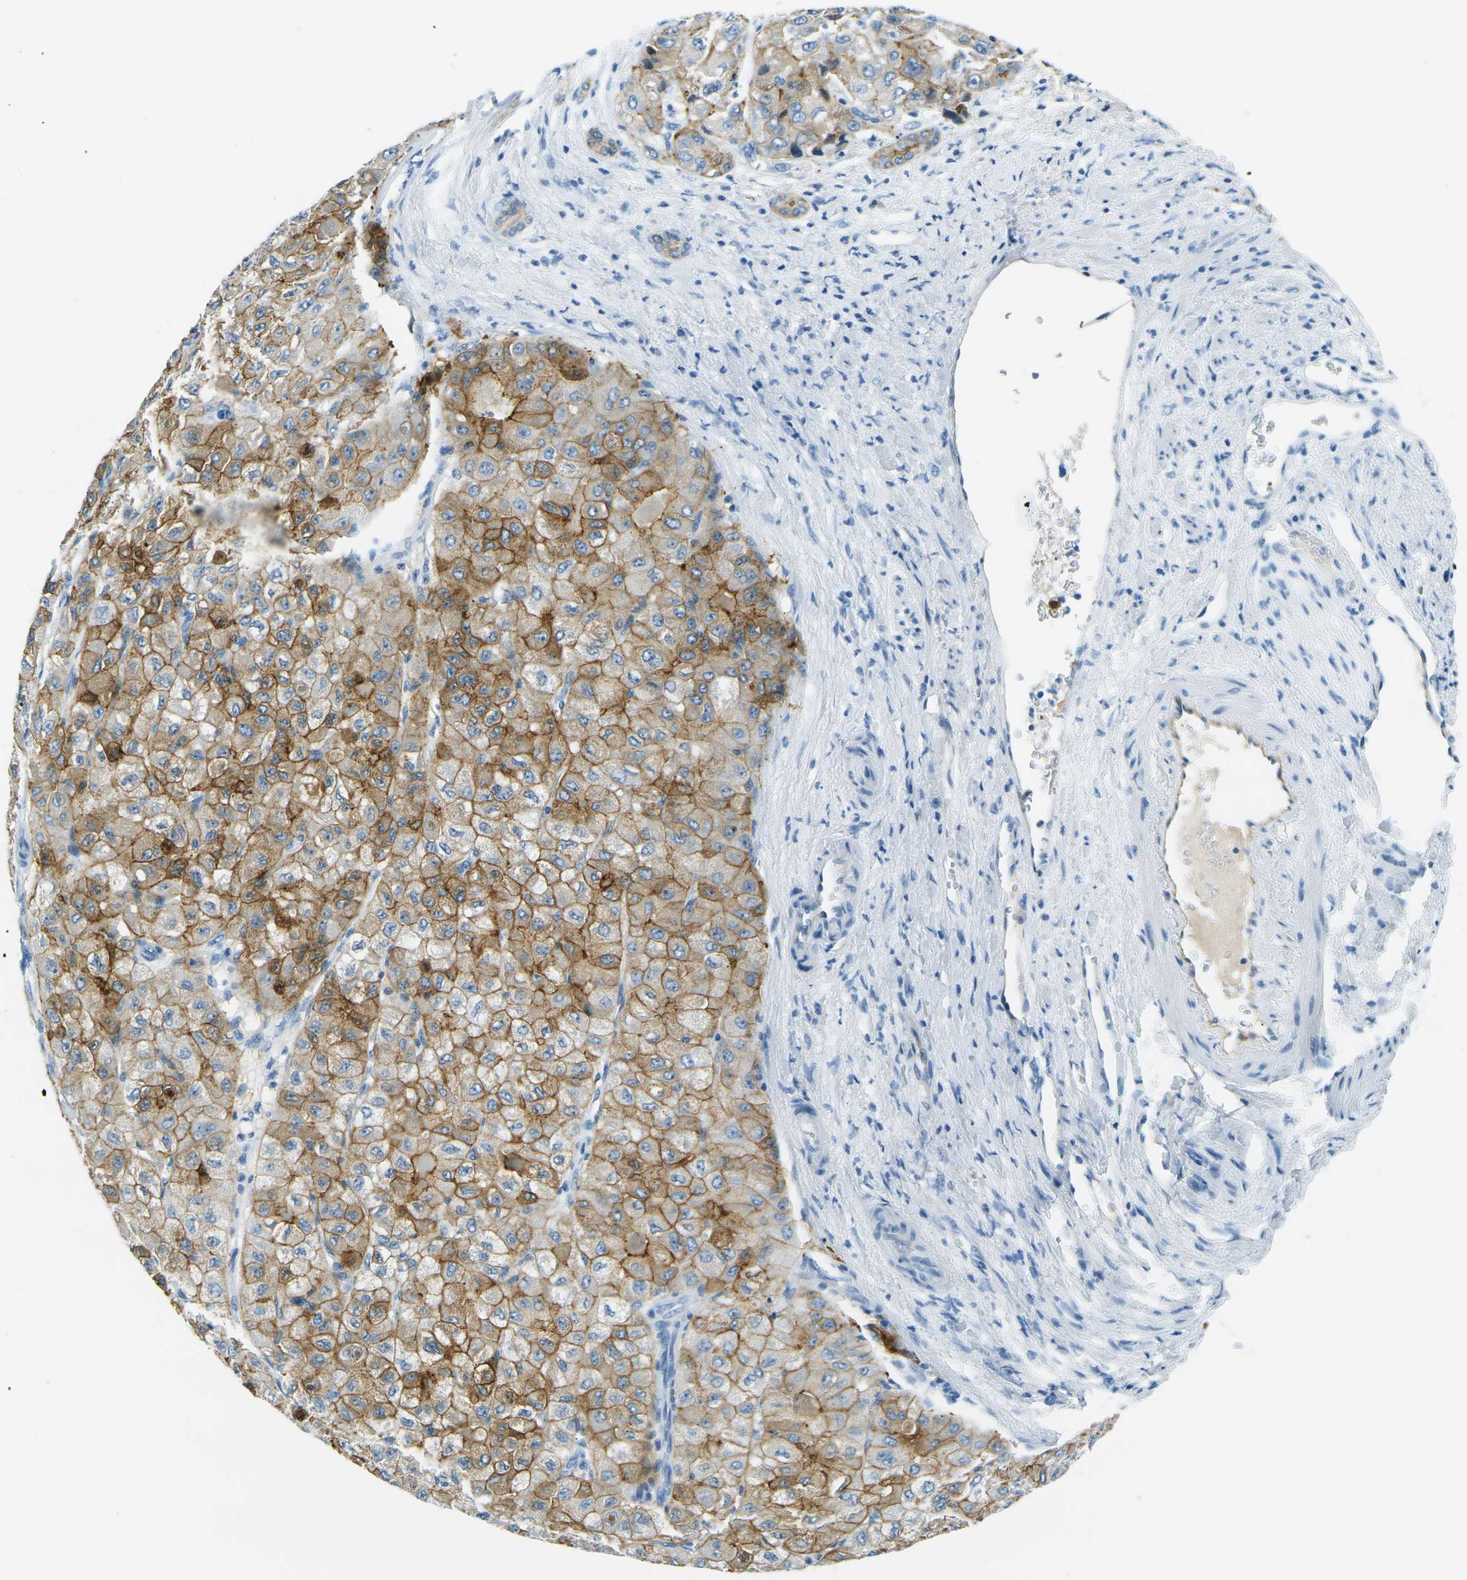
{"staining": {"intensity": "moderate", "quantity": ">75%", "location": "cytoplasmic/membranous"}, "tissue": "liver cancer", "cell_type": "Tumor cells", "image_type": "cancer", "snomed": [{"axis": "morphology", "description": "Carcinoma, Hepatocellular, NOS"}, {"axis": "topography", "description": "Liver"}], "caption": "Immunohistochemical staining of human liver cancer reveals moderate cytoplasmic/membranous protein expression in approximately >75% of tumor cells.", "gene": "OCLN", "patient": {"sex": "male", "age": 80}}